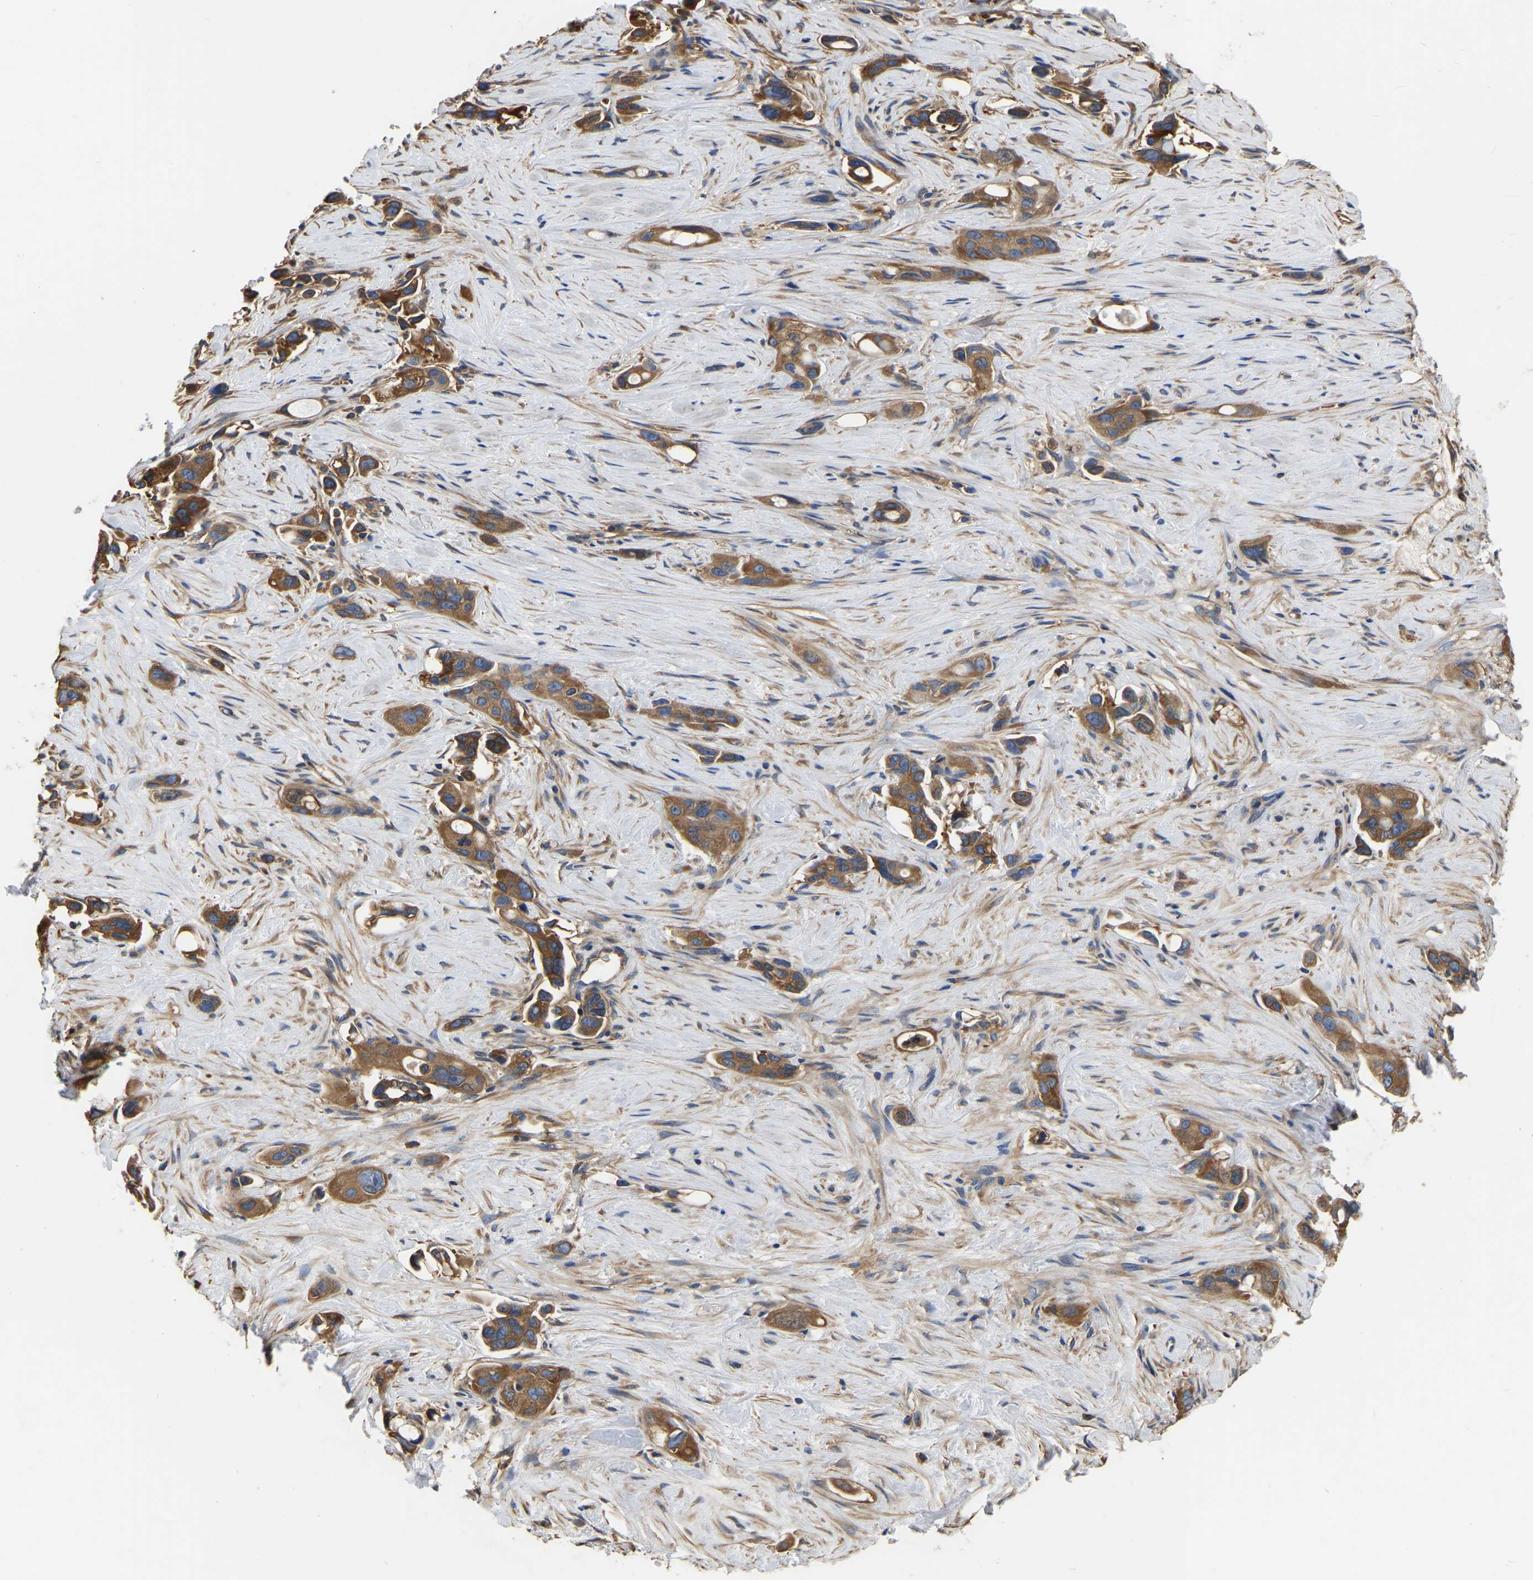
{"staining": {"intensity": "moderate", "quantity": ">75%", "location": "cytoplasmic/membranous"}, "tissue": "pancreatic cancer", "cell_type": "Tumor cells", "image_type": "cancer", "snomed": [{"axis": "morphology", "description": "Adenocarcinoma, NOS"}, {"axis": "topography", "description": "Pancreas"}], "caption": "A histopathology image of human pancreatic cancer (adenocarcinoma) stained for a protein exhibits moderate cytoplasmic/membranous brown staining in tumor cells. (brown staining indicates protein expression, while blue staining denotes nuclei).", "gene": "GARS1", "patient": {"sex": "male", "age": 53}}